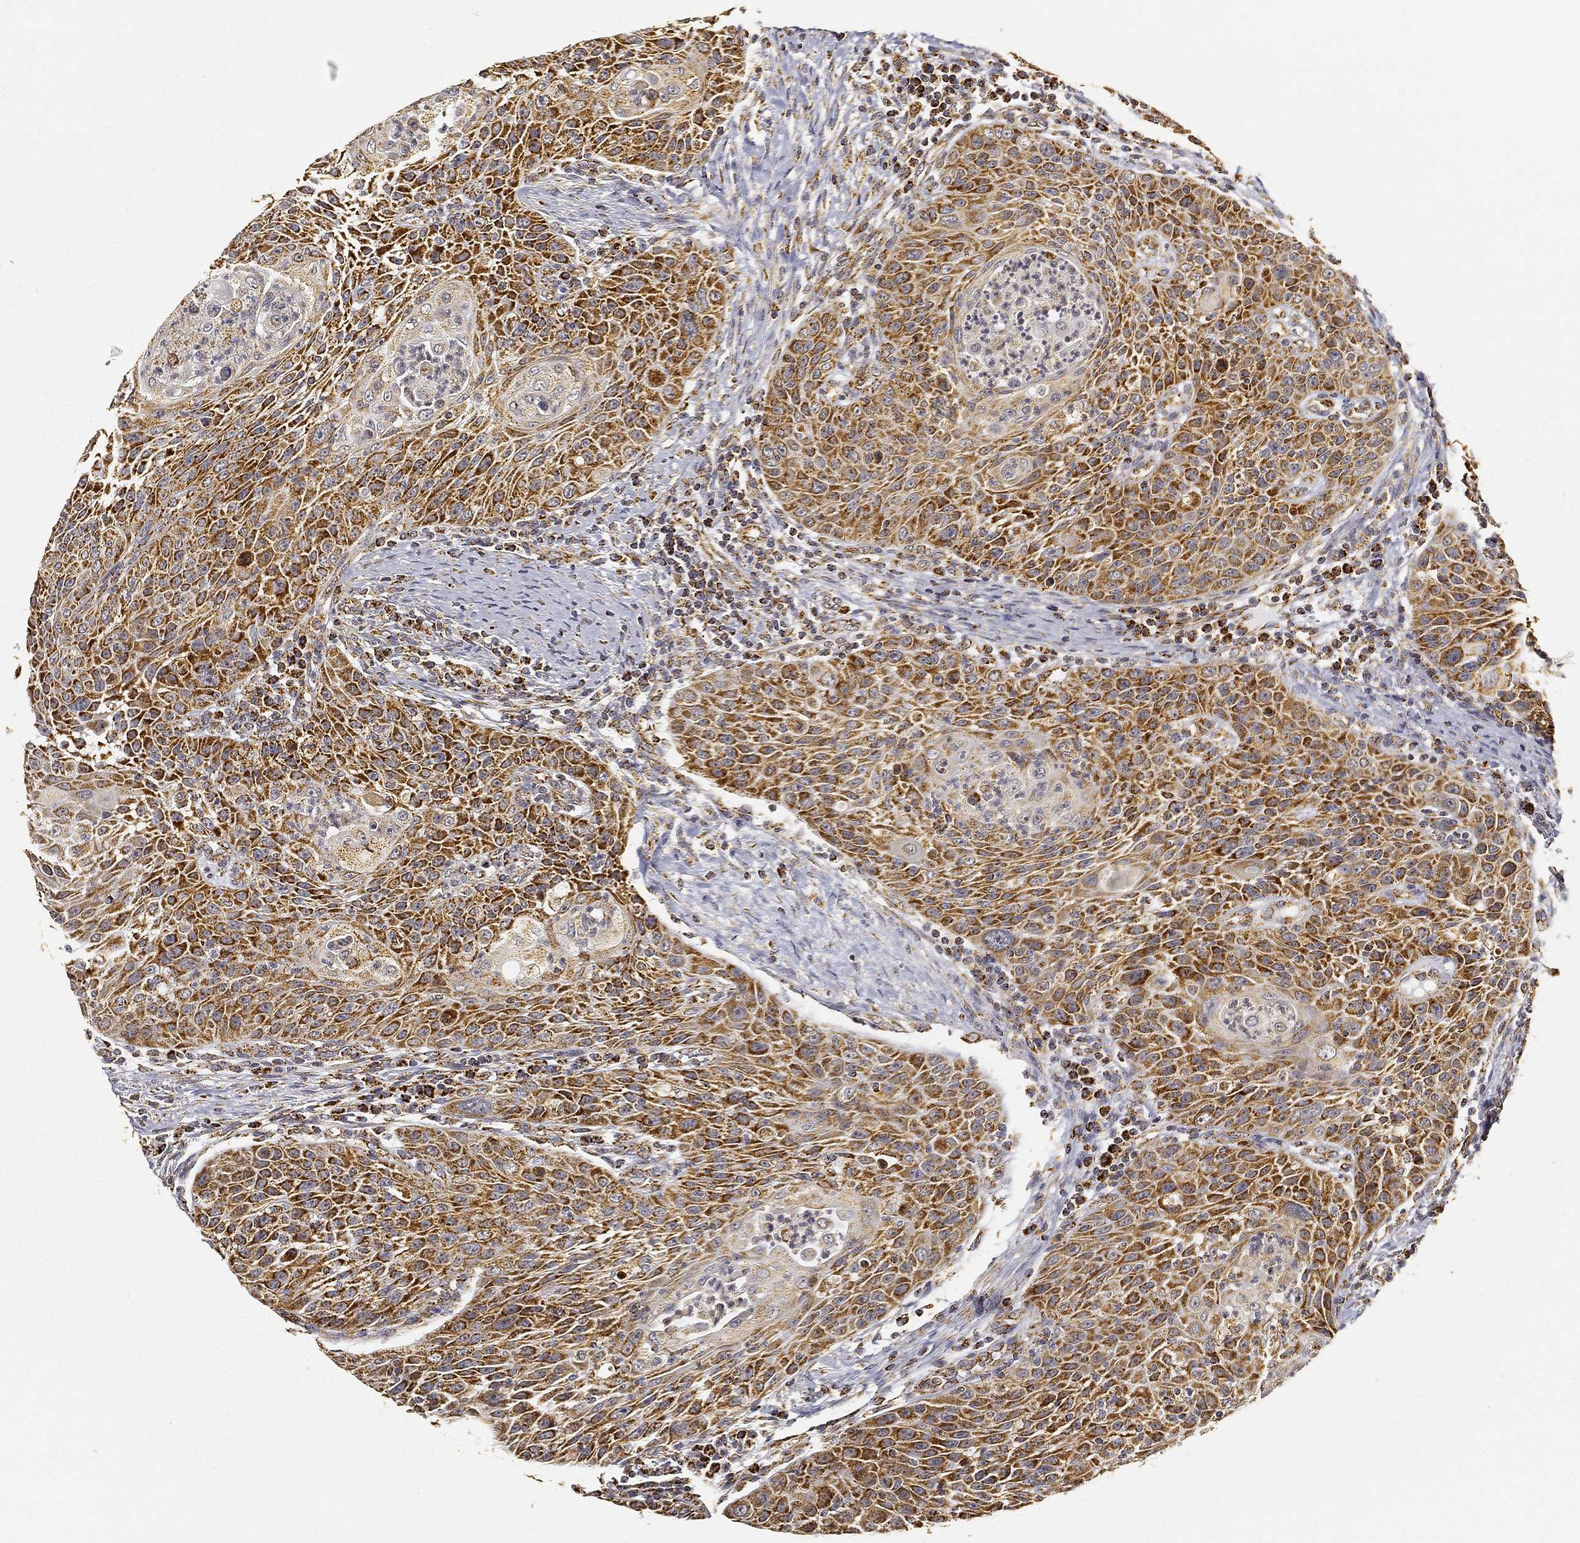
{"staining": {"intensity": "strong", "quantity": ">75%", "location": "cytoplasmic/membranous"}, "tissue": "head and neck cancer", "cell_type": "Tumor cells", "image_type": "cancer", "snomed": [{"axis": "morphology", "description": "Squamous cell carcinoma, NOS"}, {"axis": "topography", "description": "Head-Neck"}], "caption": "DAB immunohistochemical staining of squamous cell carcinoma (head and neck) shows strong cytoplasmic/membranous protein expression in approximately >75% of tumor cells.", "gene": "NDUFAB1", "patient": {"sex": "male", "age": 69}}